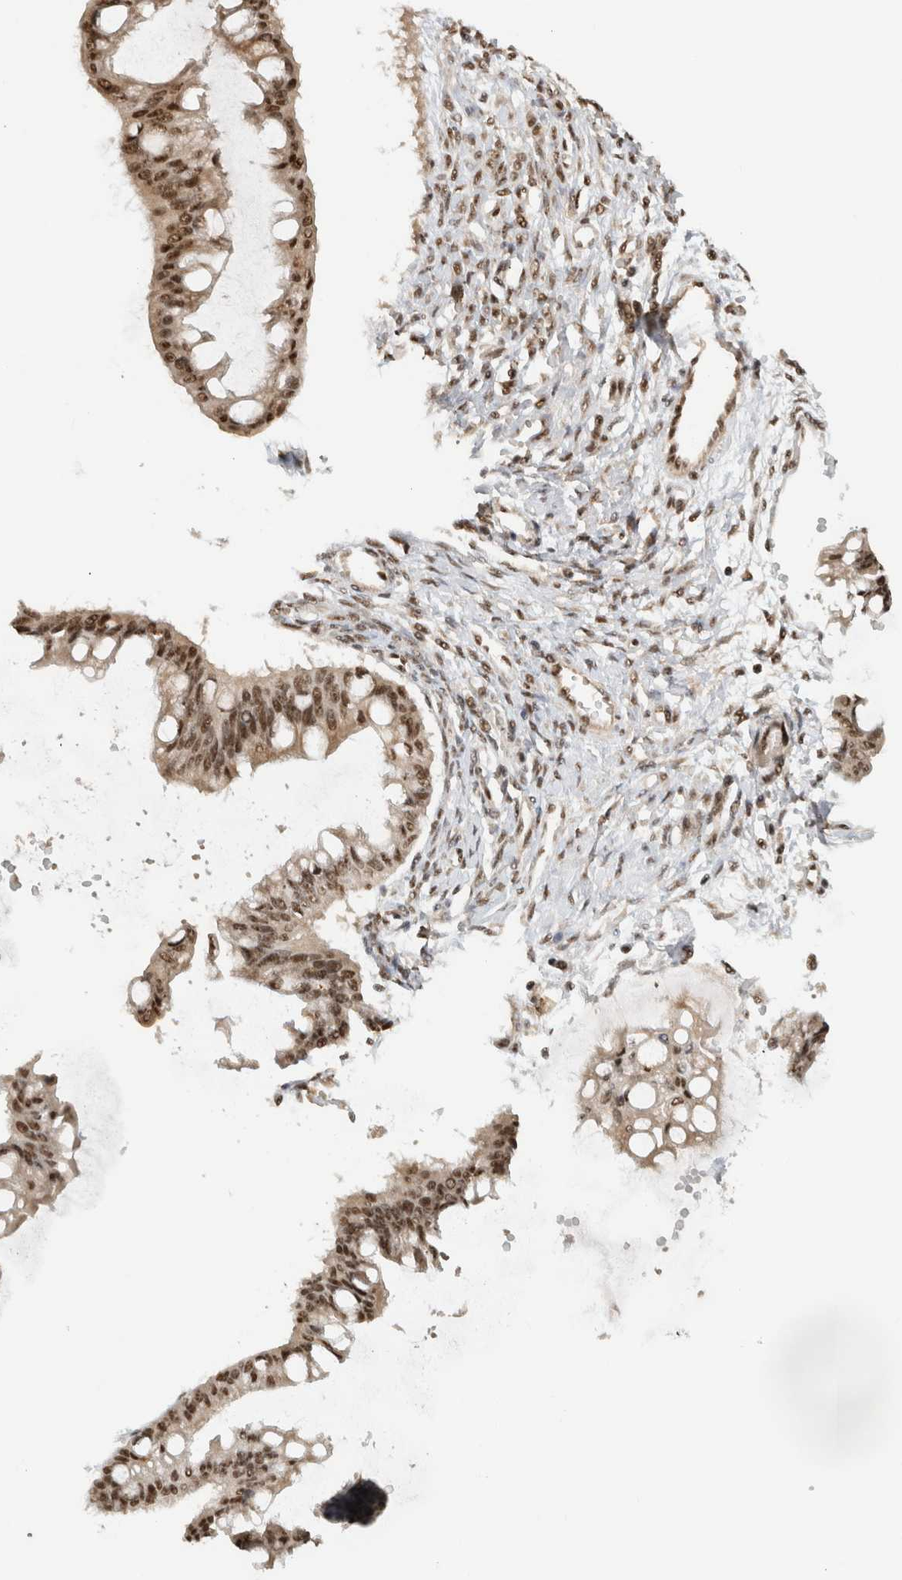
{"staining": {"intensity": "strong", "quantity": ">75%", "location": "nuclear"}, "tissue": "ovarian cancer", "cell_type": "Tumor cells", "image_type": "cancer", "snomed": [{"axis": "morphology", "description": "Cystadenocarcinoma, mucinous, NOS"}, {"axis": "topography", "description": "Ovary"}], "caption": "A histopathology image of ovarian mucinous cystadenocarcinoma stained for a protein demonstrates strong nuclear brown staining in tumor cells. (brown staining indicates protein expression, while blue staining denotes nuclei).", "gene": "EBNA1BP2", "patient": {"sex": "female", "age": 73}}